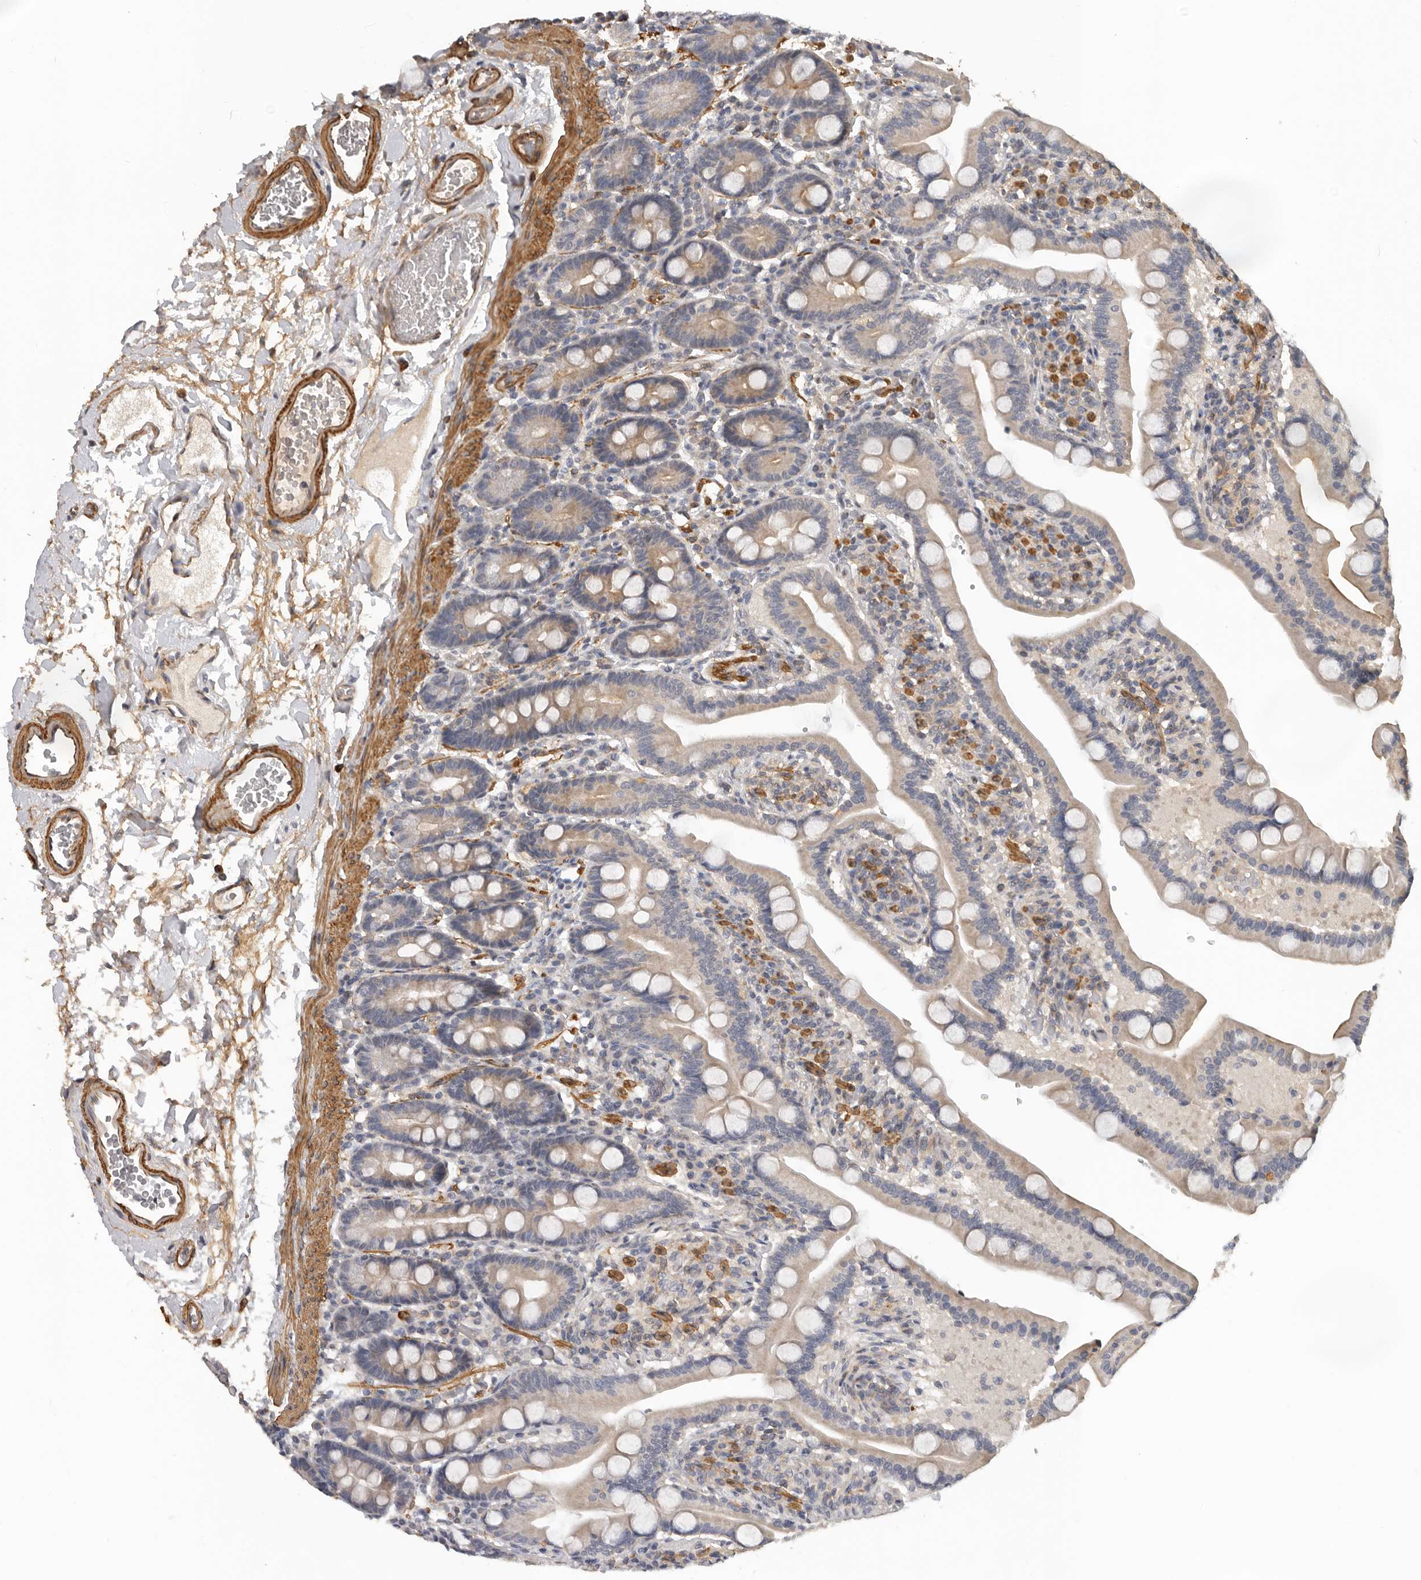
{"staining": {"intensity": "weak", "quantity": "25%-75%", "location": "cytoplasmic/membranous"}, "tissue": "duodenum", "cell_type": "Glandular cells", "image_type": "normal", "snomed": [{"axis": "morphology", "description": "Normal tissue, NOS"}, {"axis": "topography", "description": "Duodenum"}], "caption": "Immunohistochemical staining of benign duodenum shows low levels of weak cytoplasmic/membranous expression in about 25%-75% of glandular cells.", "gene": "RNF157", "patient": {"sex": "male", "age": 54}}